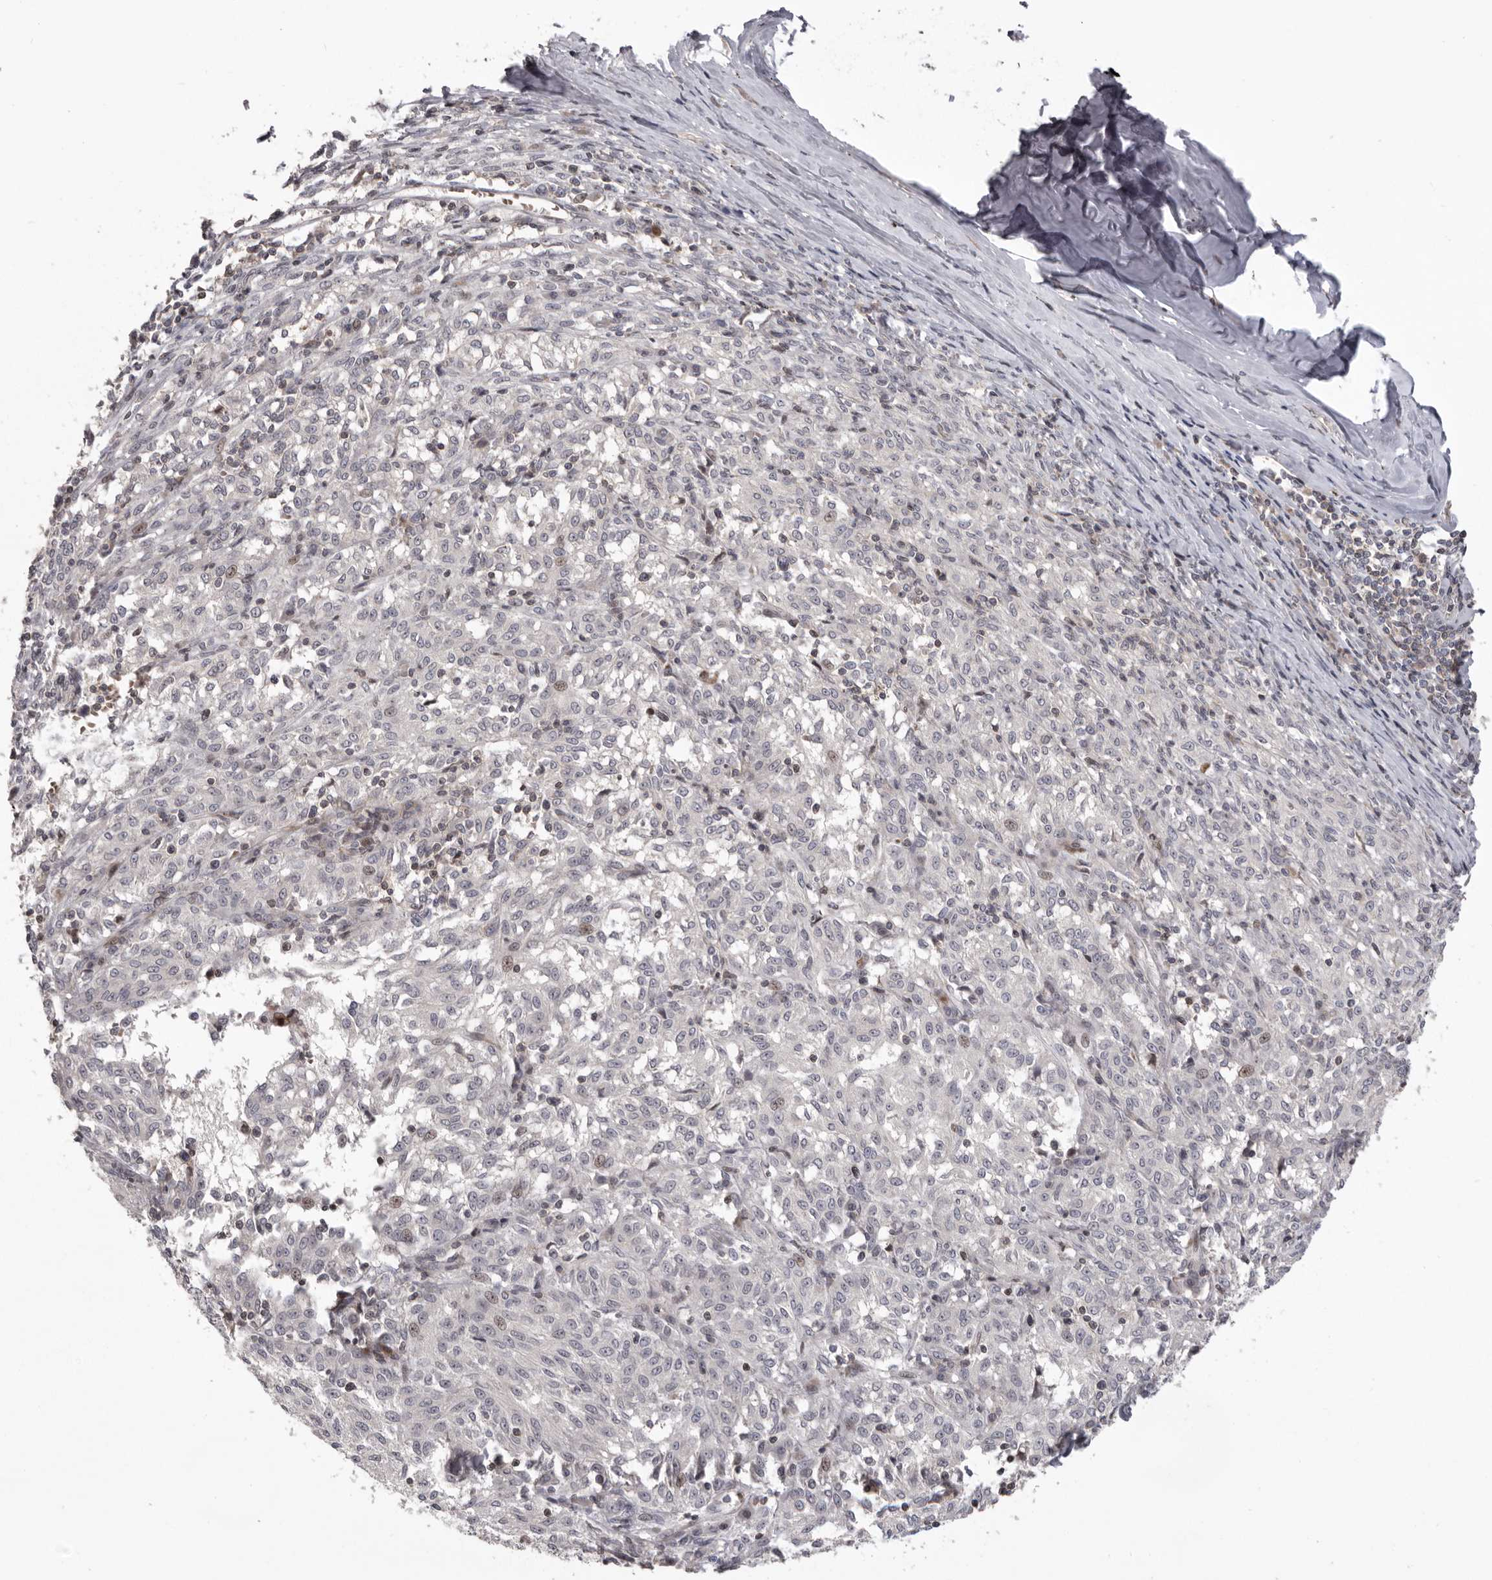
{"staining": {"intensity": "weak", "quantity": "<25%", "location": "nuclear"}, "tissue": "melanoma", "cell_type": "Tumor cells", "image_type": "cancer", "snomed": [{"axis": "morphology", "description": "Malignant melanoma, NOS"}, {"axis": "topography", "description": "Skin"}], "caption": "This is an IHC image of malignant melanoma. There is no expression in tumor cells.", "gene": "AZIN1", "patient": {"sex": "female", "age": 72}}